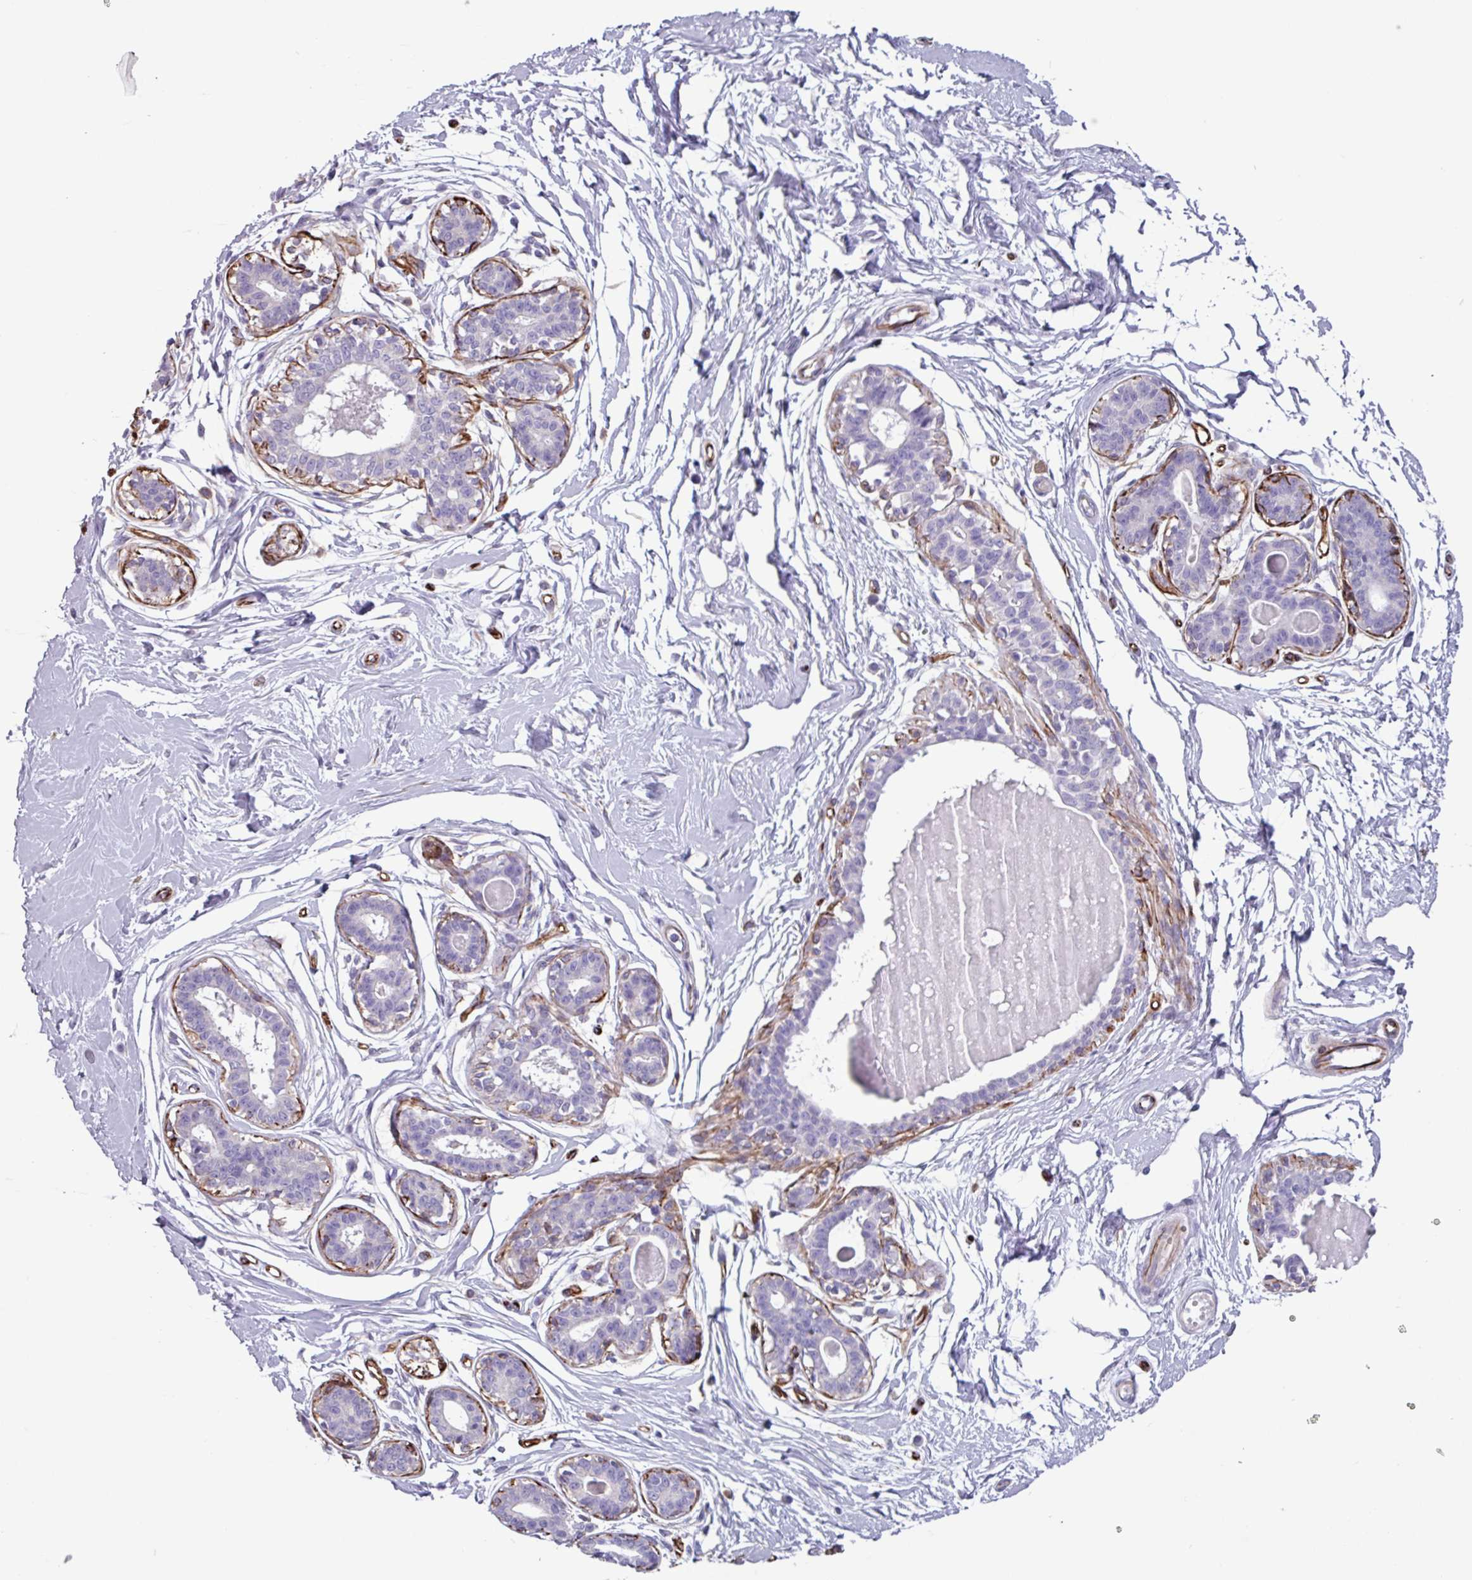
{"staining": {"intensity": "negative", "quantity": "none", "location": "none"}, "tissue": "breast", "cell_type": "Adipocytes", "image_type": "normal", "snomed": [{"axis": "morphology", "description": "Normal tissue, NOS"}, {"axis": "topography", "description": "Breast"}], "caption": "IHC micrograph of unremarkable human breast stained for a protein (brown), which exhibits no positivity in adipocytes.", "gene": "BTD", "patient": {"sex": "female", "age": 45}}